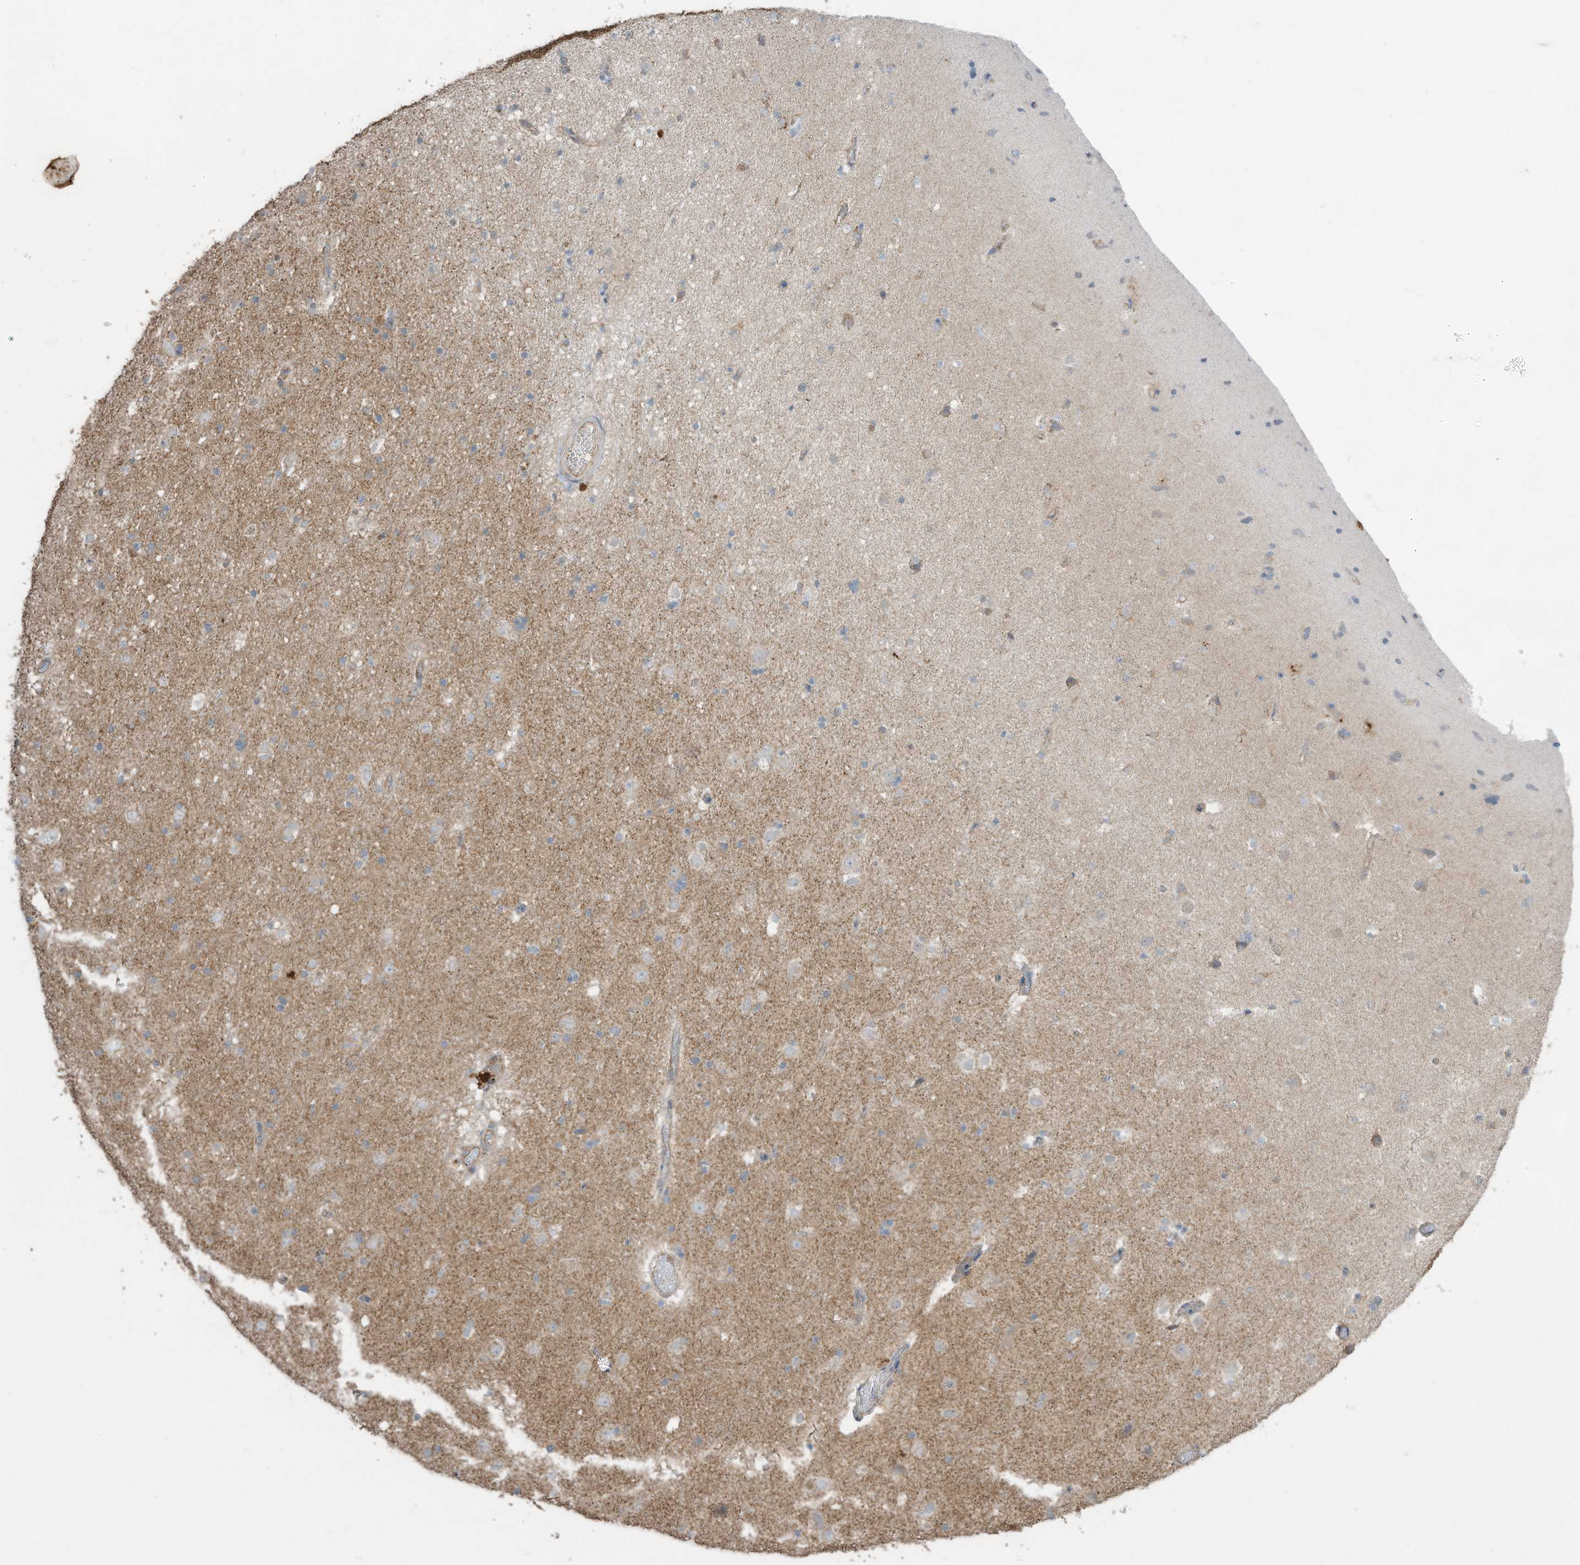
{"staining": {"intensity": "weak", "quantity": "25%-75%", "location": "cytoplasmic/membranous"}, "tissue": "cerebral cortex", "cell_type": "Endothelial cells", "image_type": "normal", "snomed": [{"axis": "morphology", "description": "Normal tissue, NOS"}, {"axis": "topography", "description": "Cerebral cortex"}], "caption": "Cerebral cortex stained for a protein (brown) reveals weak cytoplasmic/membranous positive positivity in about 25%-75% of endothelial cells.", "gene": "CGAS", "patient": {"sex": "male", "age": 34}}